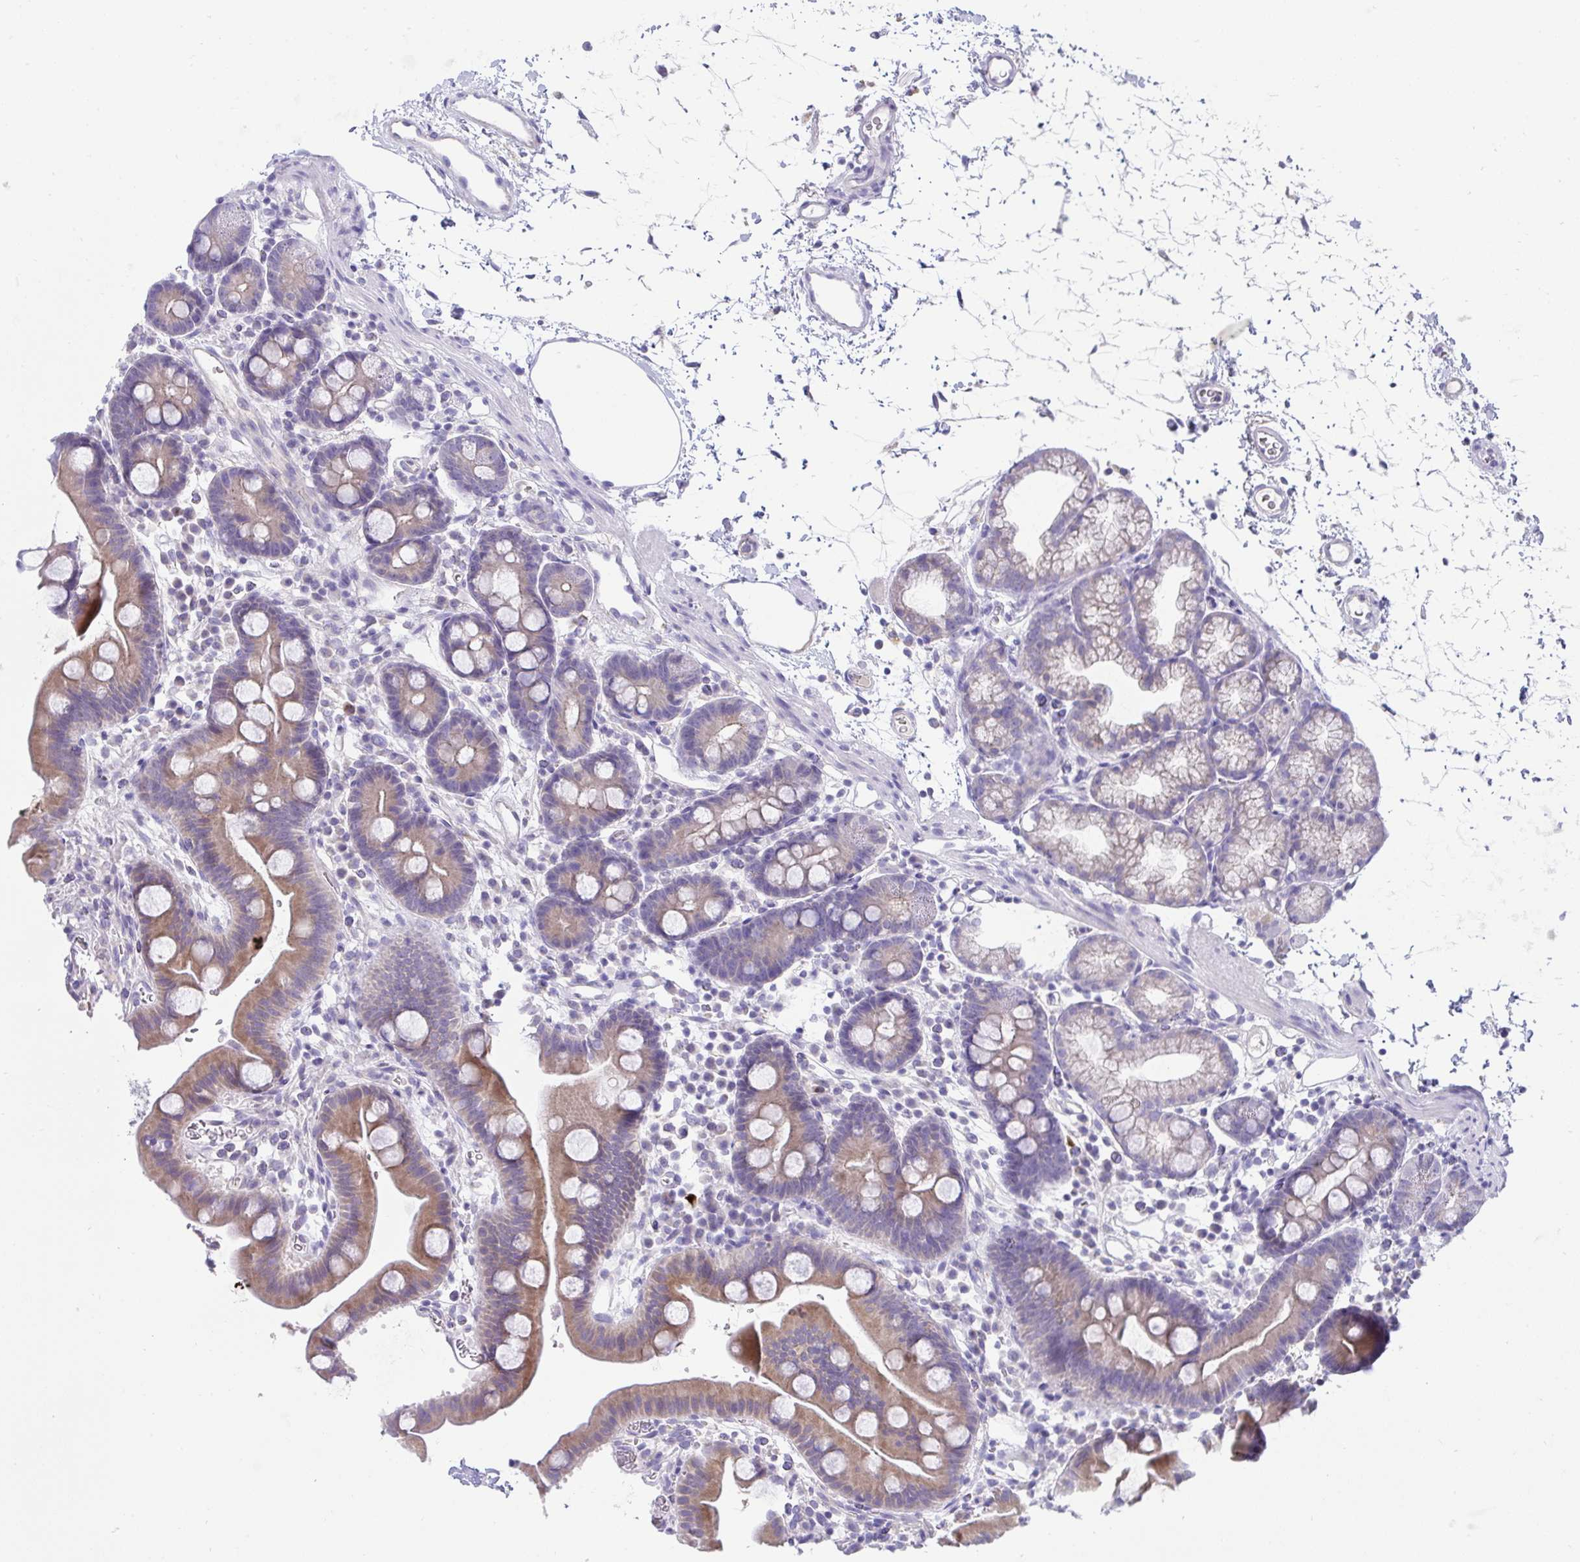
{"staining": {"intensity": "moderate", "quantity": ">75%", "location": "cytoplasmic/membranous"}, "tissue": "duodenum", "cell_type": "Glandular cells", "image_type": "normal", "snomed": [{"axis": "morphology", "description": "Normal tissue, NOS"}, {"axis": "topography", "description": "Duodenum"}], "caption": "A histopathology image of duodenum stained for a protein reveals moderate cytoplasmic/membranous brown staining in glandular cells. The staining is performed using DAB (3,3'-diaminobenzidine) brown chromogen to label protein expression. The nuclei are counter-stained blue using hematoxylin.", "gene": "PLA2G12B", "patient": {"sex": "male", "age": 59}}